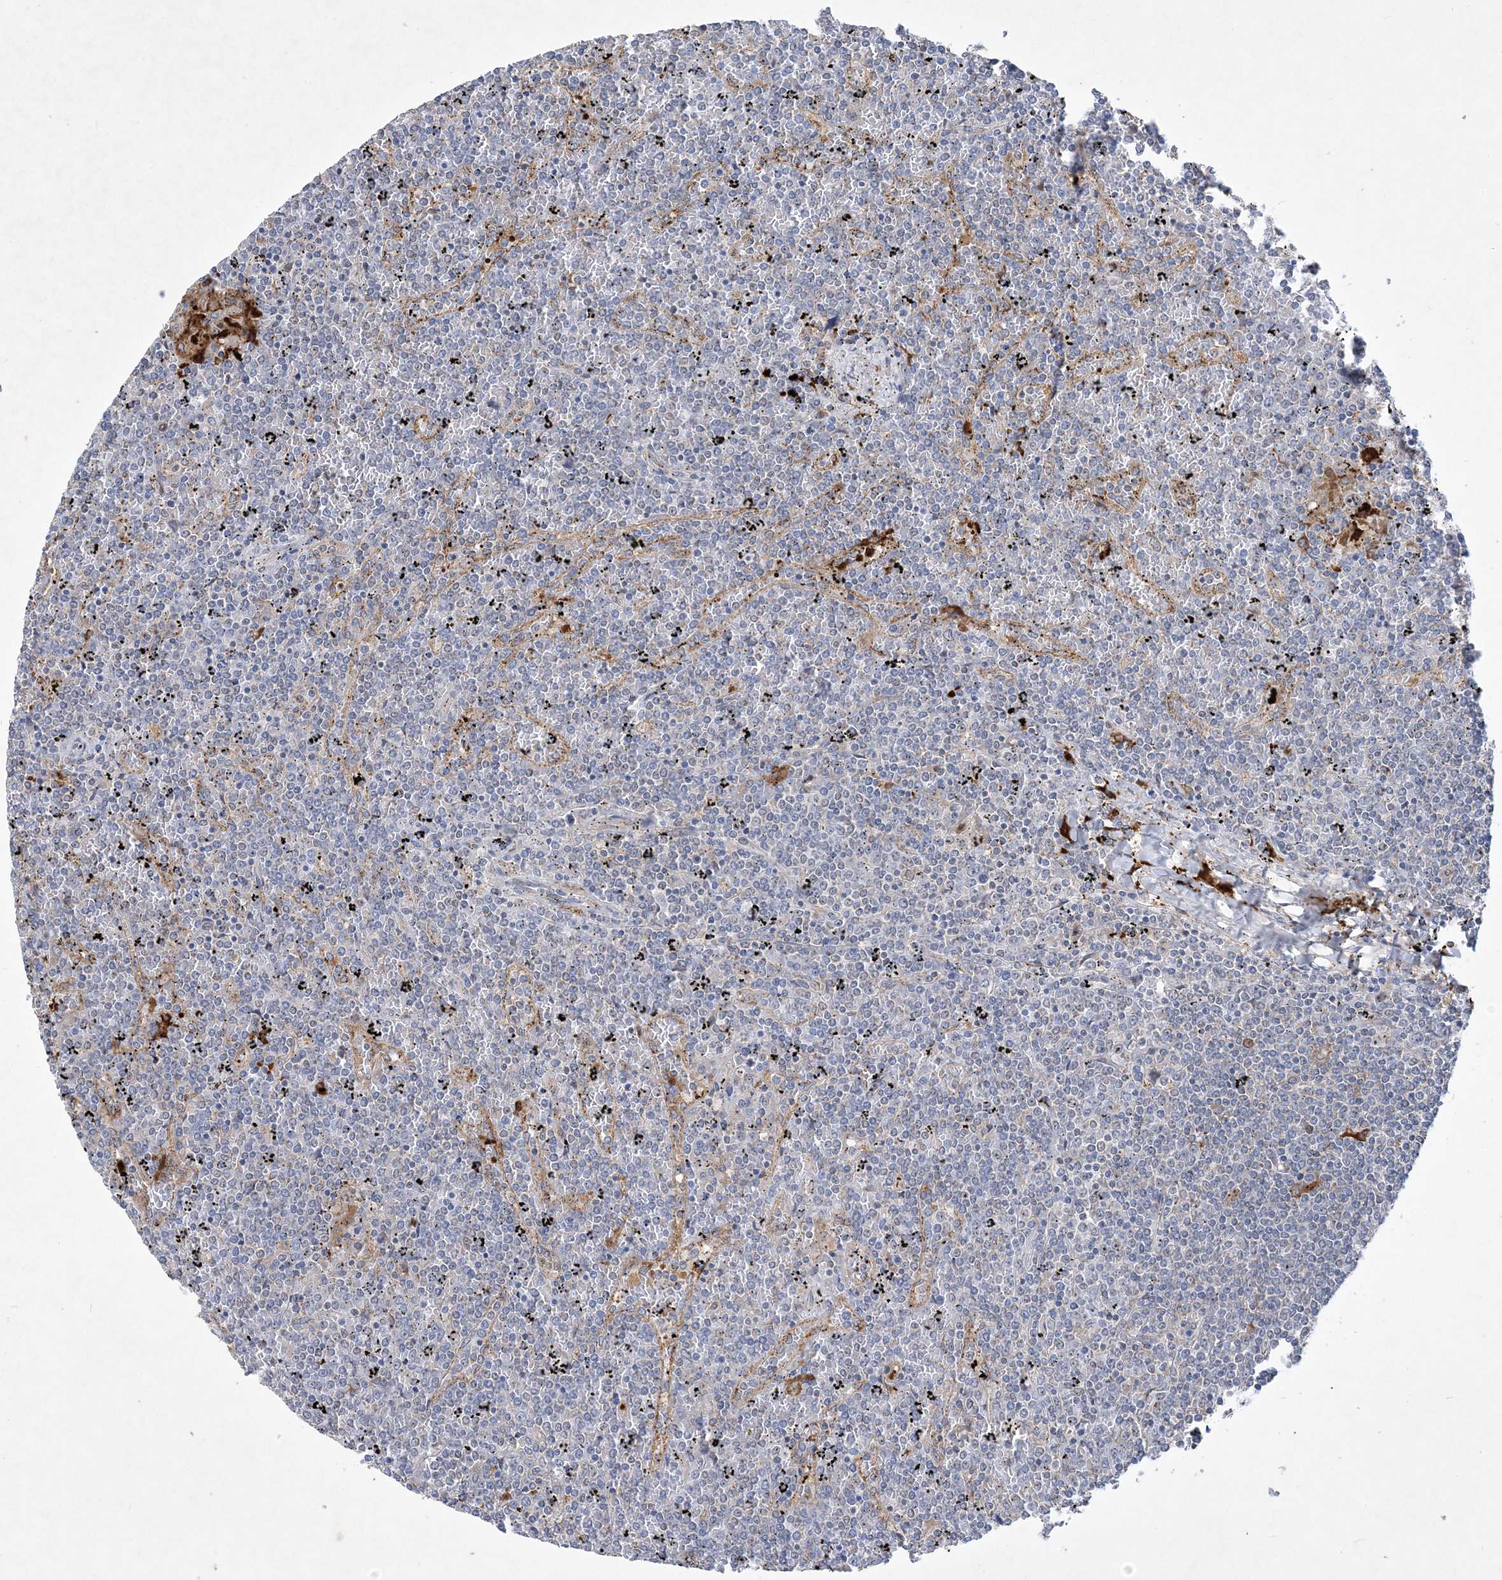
{"staining": {"intensity": "negative", "quantity": "none", "location": "none"}, "tissue": "lymphoma", "cell_type": "Tumor cells", "image_type": "cancer", "snomed": [{"axis": "morphology", "description": "Malignant lymphoma, non-Hodgkin's type, Low grade"}, {"axis": "topography", "description": "Spleen"}], "caption": "Immunohistochemistry of lymphoma displays no staining in tumor cells. (Immunohistochemistry, brightfield microscopy, high magnification).", "gene": "FEZ2", "patient": {"sex": "female", "age": 19}}